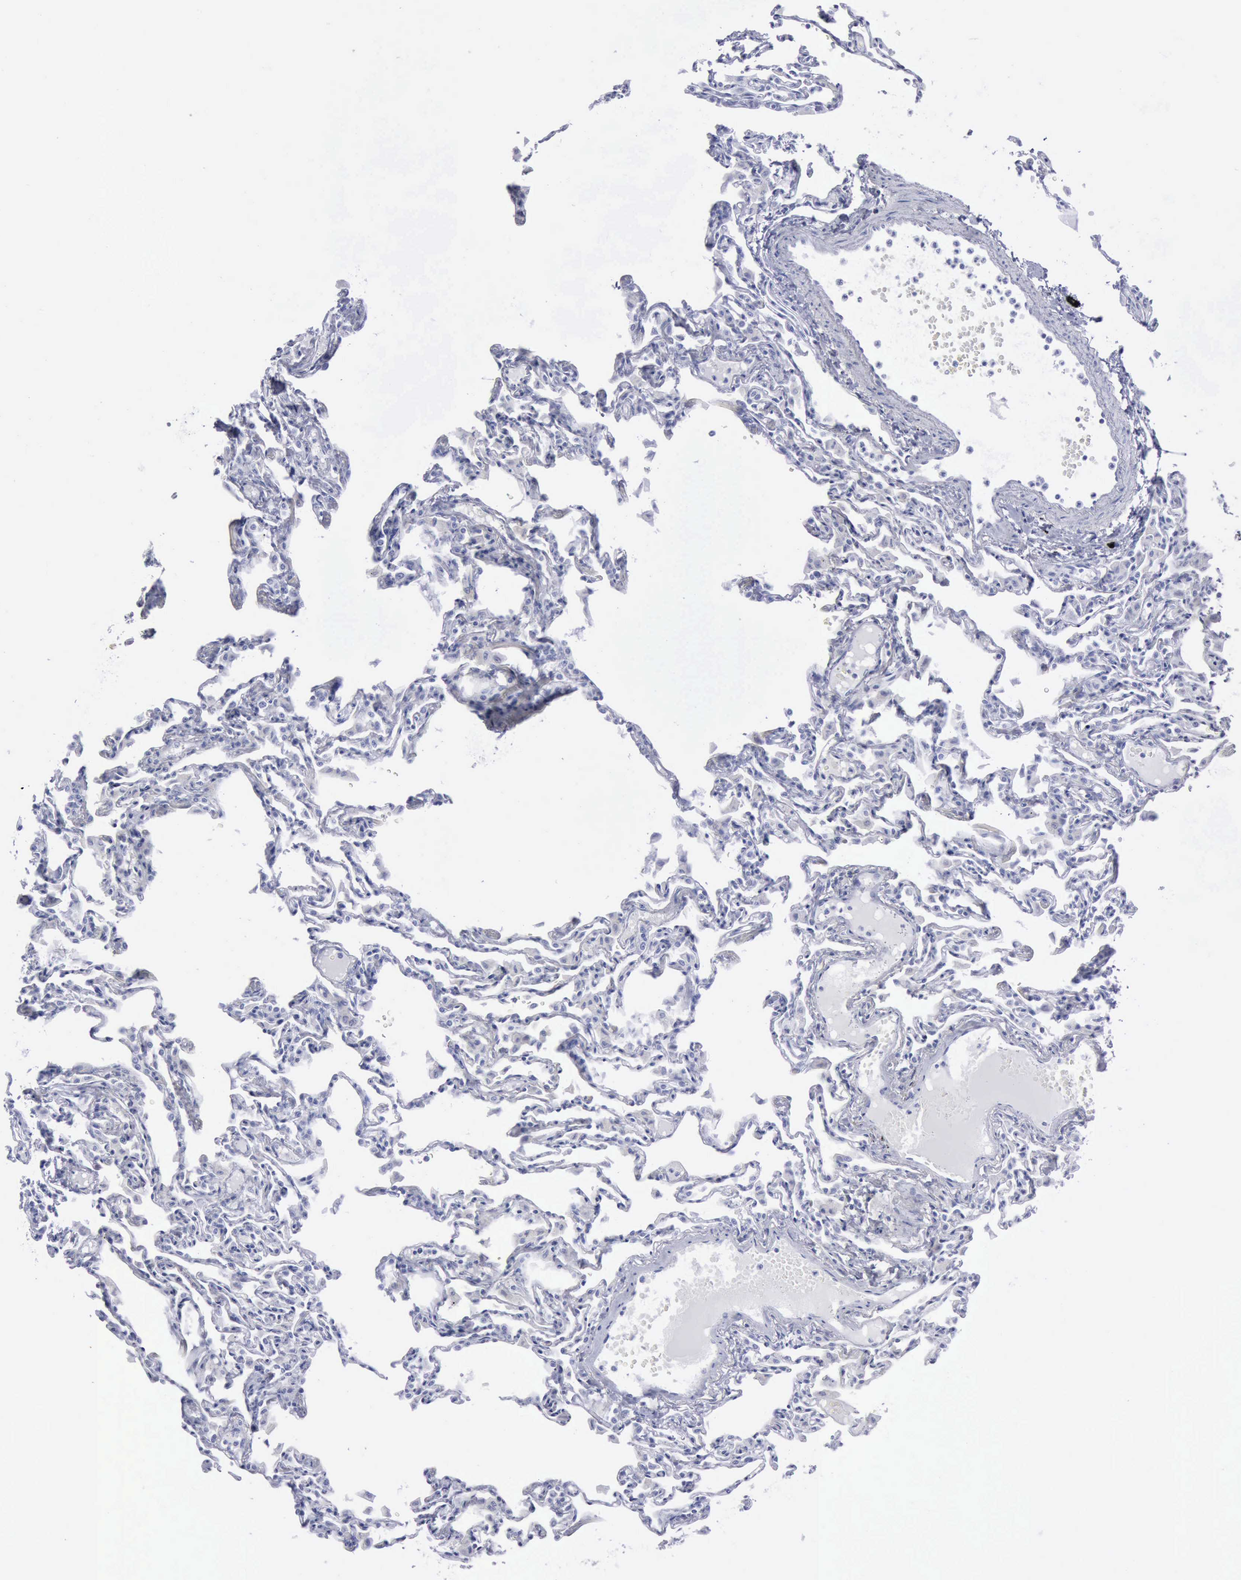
{"staining": {"intensity": "negative", "quantity": "none", "location": "none"}, "tissue": "lung", "cell_type": "Alveolar cells", "image_type": "normal", "snomed": [{"axis": "morphology", "description": "Normal tissue, NOS"}, {"axis": "topography", "description": "Lung"}], "caption": "This is a image of immunohistochemistry staining of unremarkable lung, which shows no positivity in alveolar cells.", "gene": "KRT13", "patient": {"sex": "female", "age": 49}}